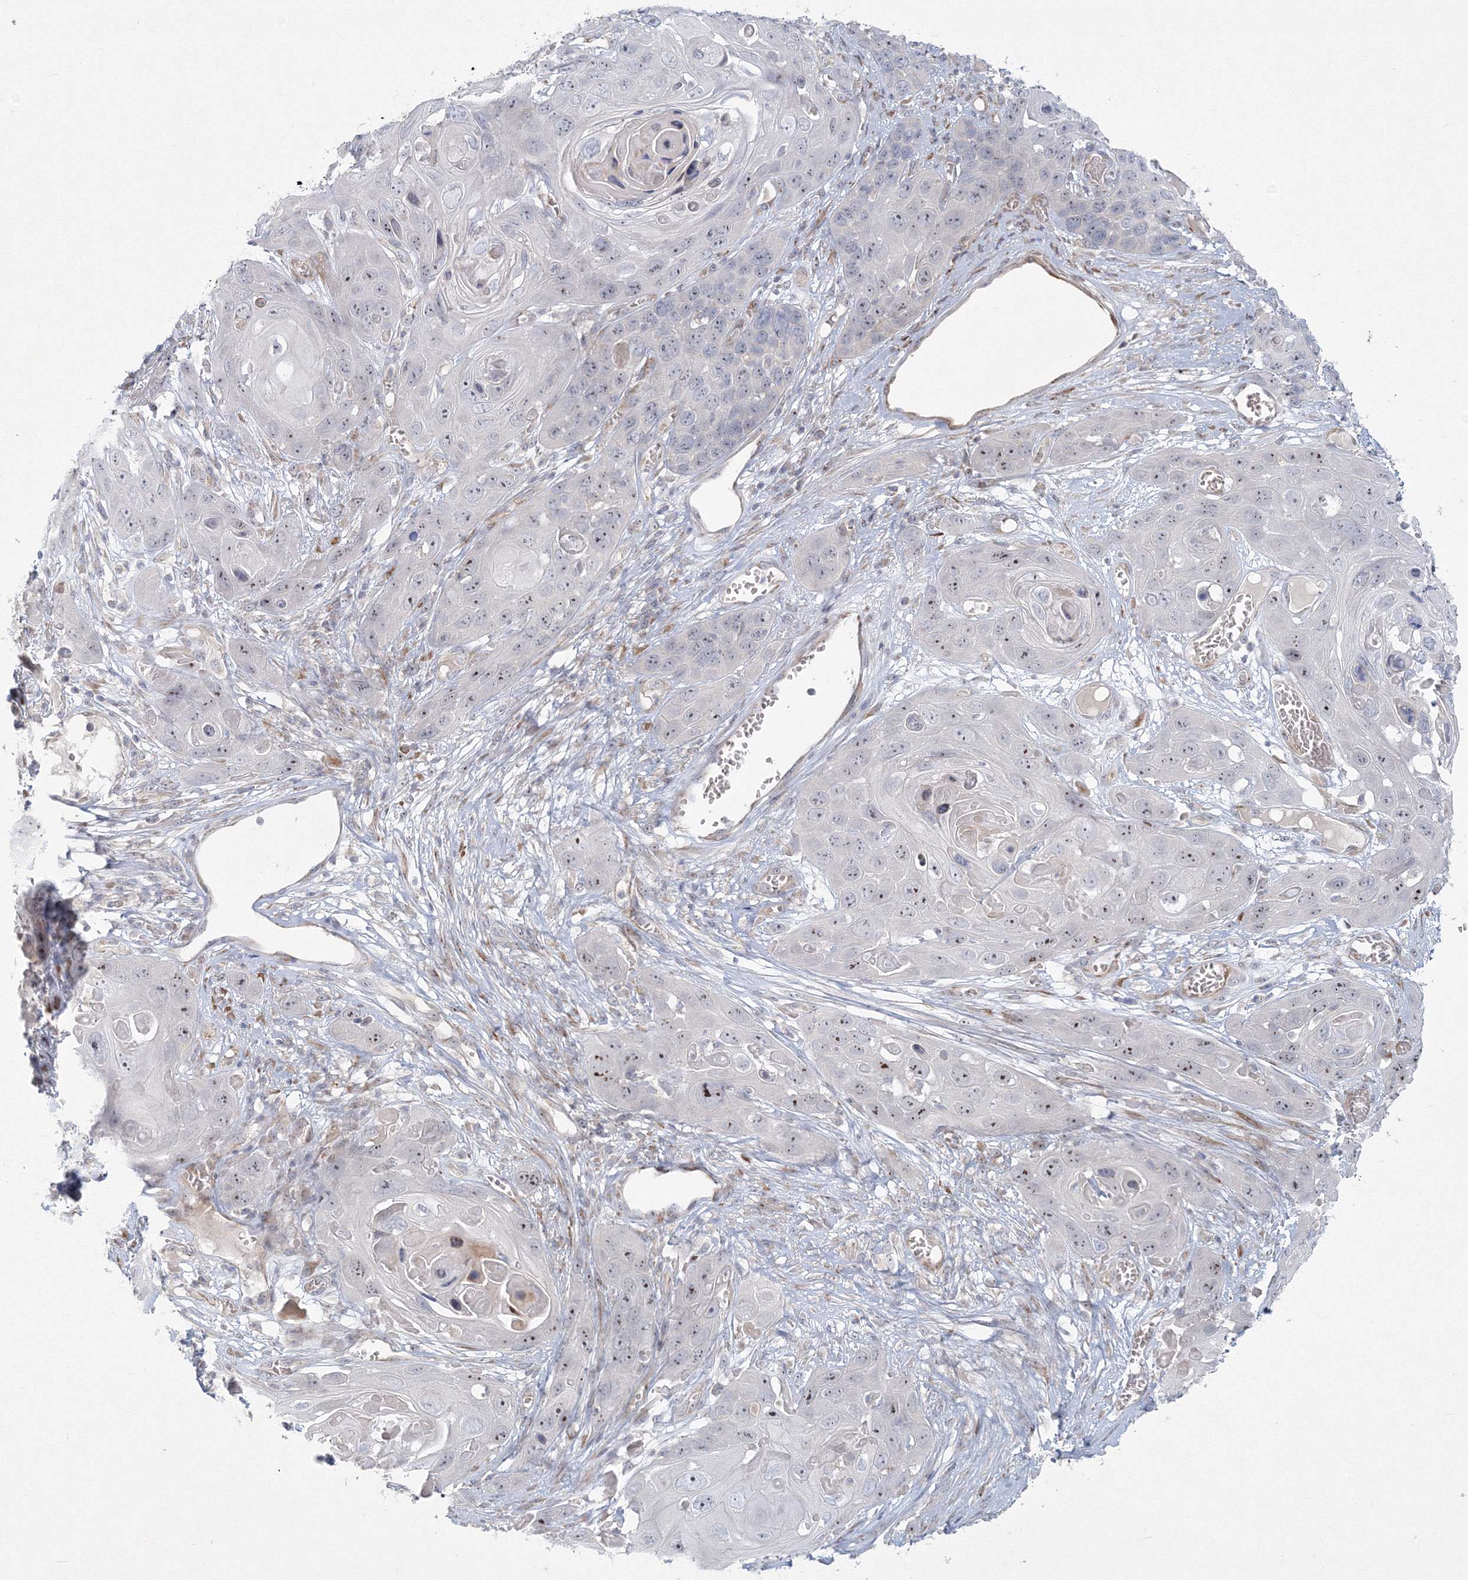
{"staining": {"intensity": "moderate", "quantity": "<25%", "location": "cytoplasmic/membranous"}, "tissue": "skin cancer", "cell_type": "Tumor cells", "image_type": "cancer", "snomed": [{"axis": "morphology", "description": "Squamous cell carcinoma, NOS"}, {"axis": "topography", "description": "Skin"}], "caption": "Immunohistochemical staining of human skin cancer displays low levels of moderate cytoplasmic/membranous staining in approximately <25% of tumor cells.", "gene": "WDR49", "patient": {"sex": "male", "age": 55}}